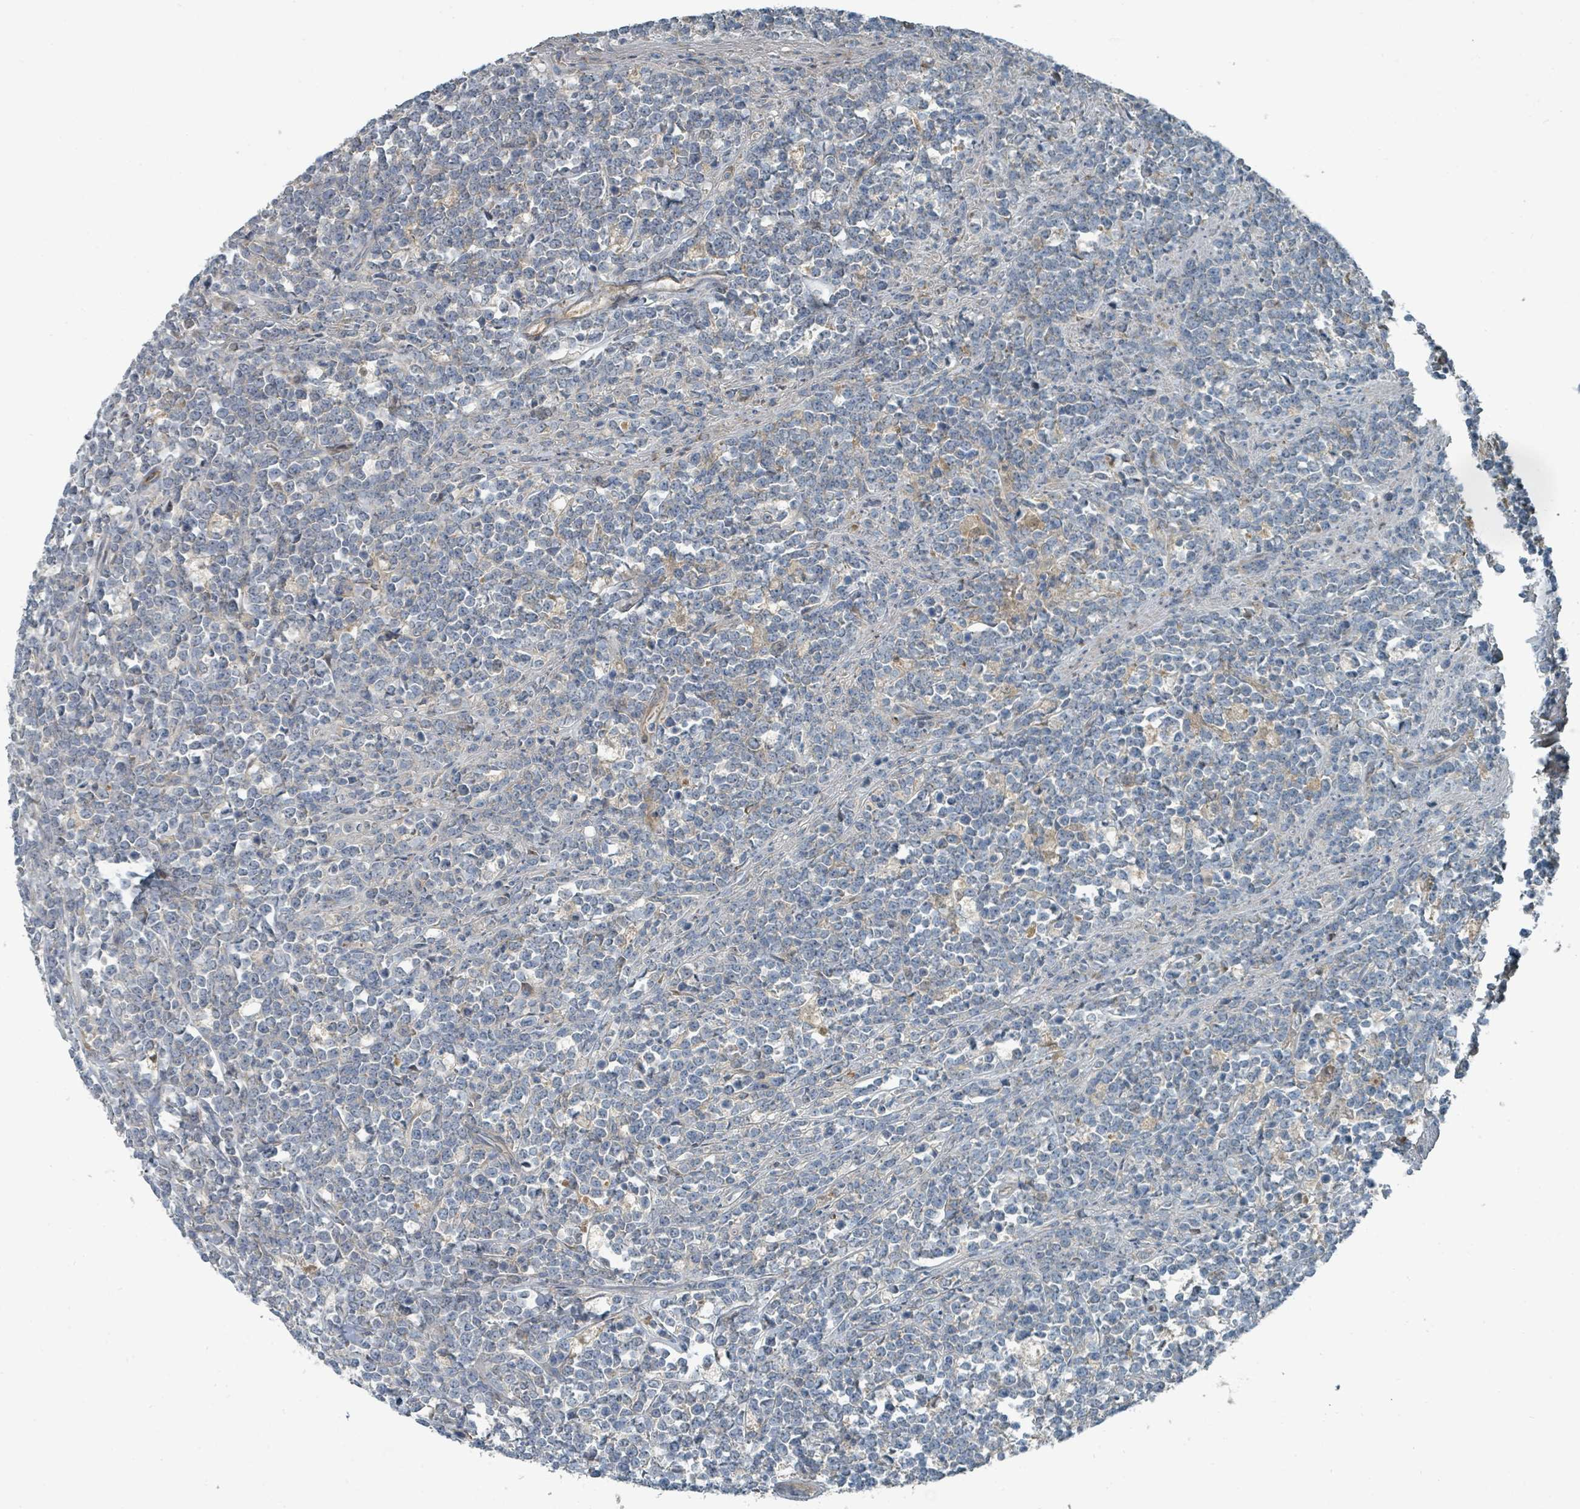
{"staining": {"intensity": "negative", "quantity": "none", "location": "none"}, "tissue": "lymphoma", "cell_type": "Tumor cells", "image_type": "cancer", "snomed": [{"axis": "morphology", "description": "Malignant lymphoma, non-Hodgkin's type, High grade"}, {"axis": "topography", "description": "Small intestine"}, {"axis": "topography", "description": "Colon"}], "caption": "Tumor cells are negative for brown protein staining in lymphoma.", "gene": "SLC44A5", "patient": {"sex": "male", "age": 8}}